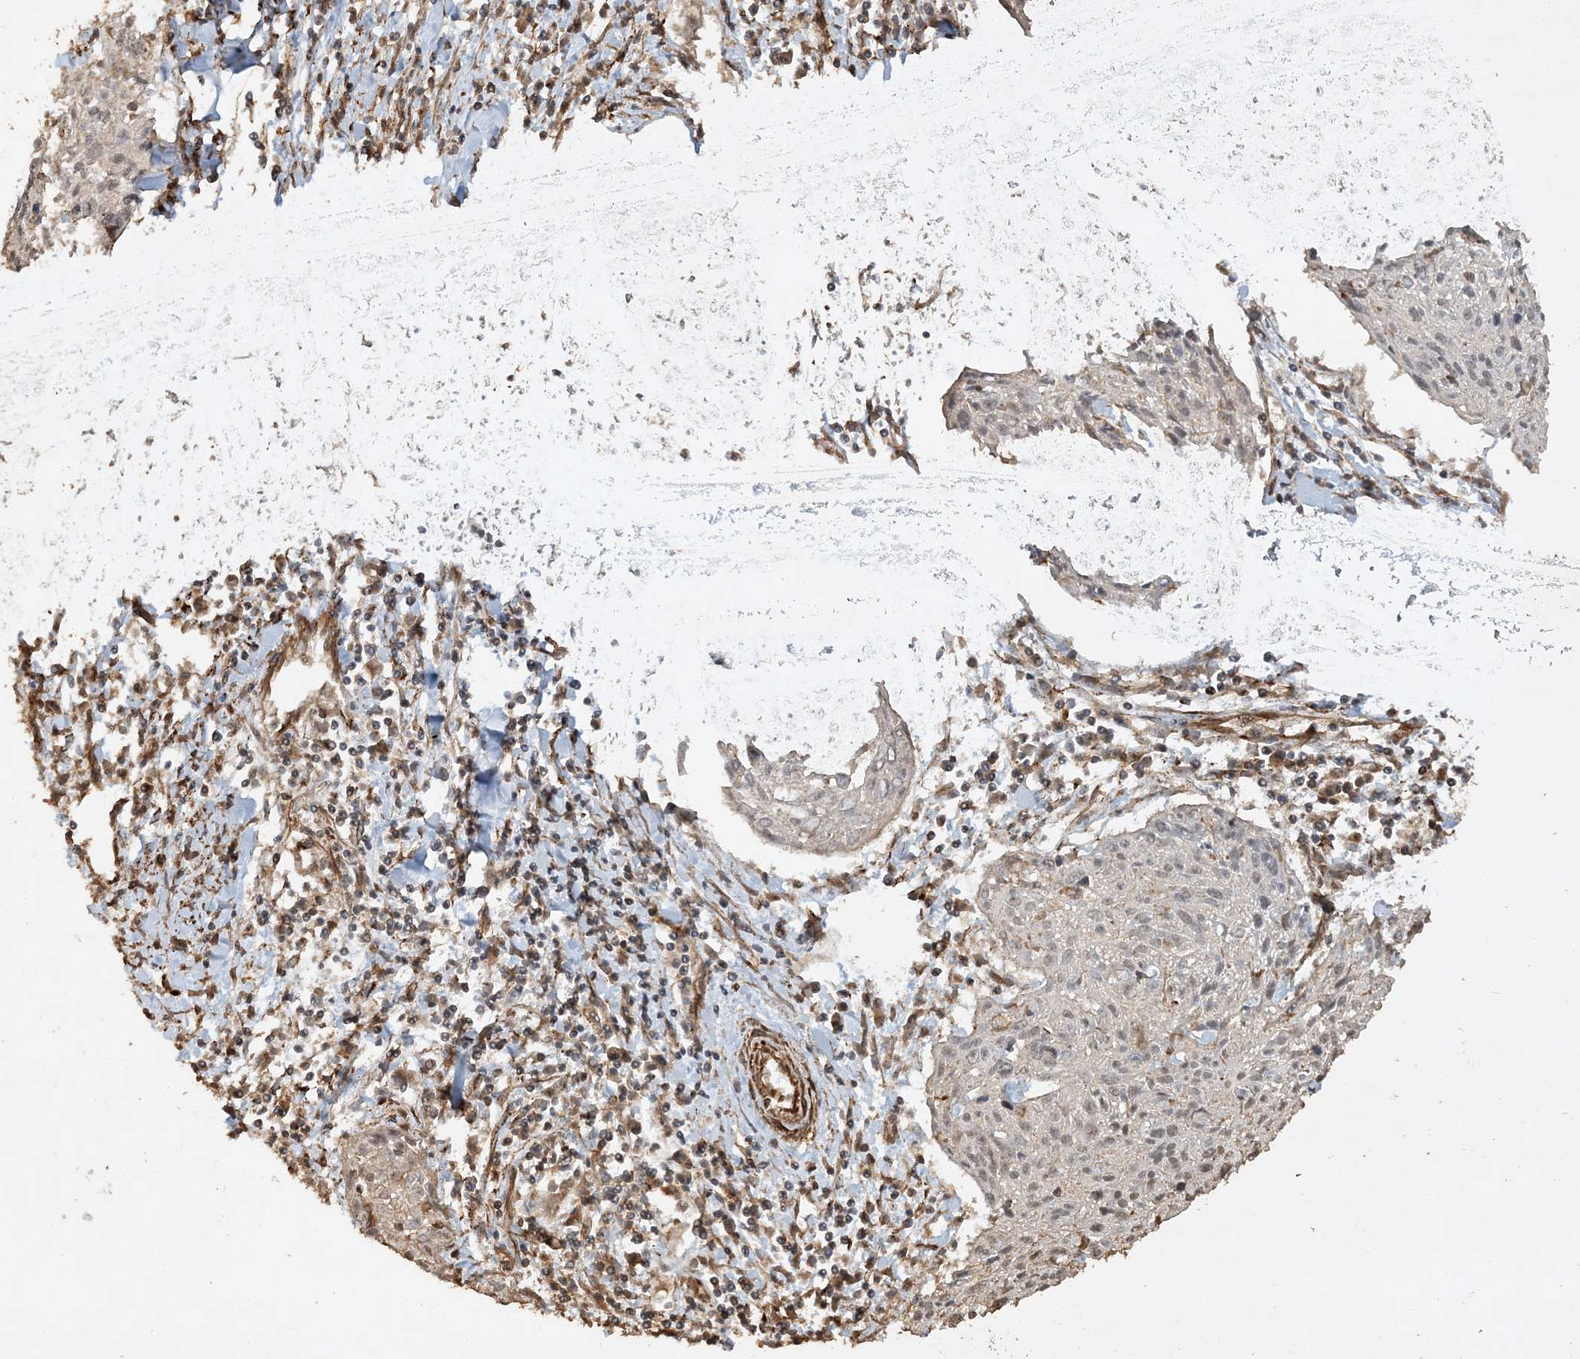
{"staining": {"intensity": "negative", "quantity": "none", "location": "none"}, "tissue": "cervical cancer", "cell_type": "Tumor cells", "image_type": "cancer", "snomed": [{"axis": "morphology", "description": "Squamous cell carcinoma, NOS"}, {"axis": "topography", "description": "Cervix"}], "caption": "Cervical squamous cell carcinoma was stained to show a protein in brown. There is no significant positivity in tumor cells.", "gene": "AVPI1", "patient": {"sex": "female", "age": 51}}